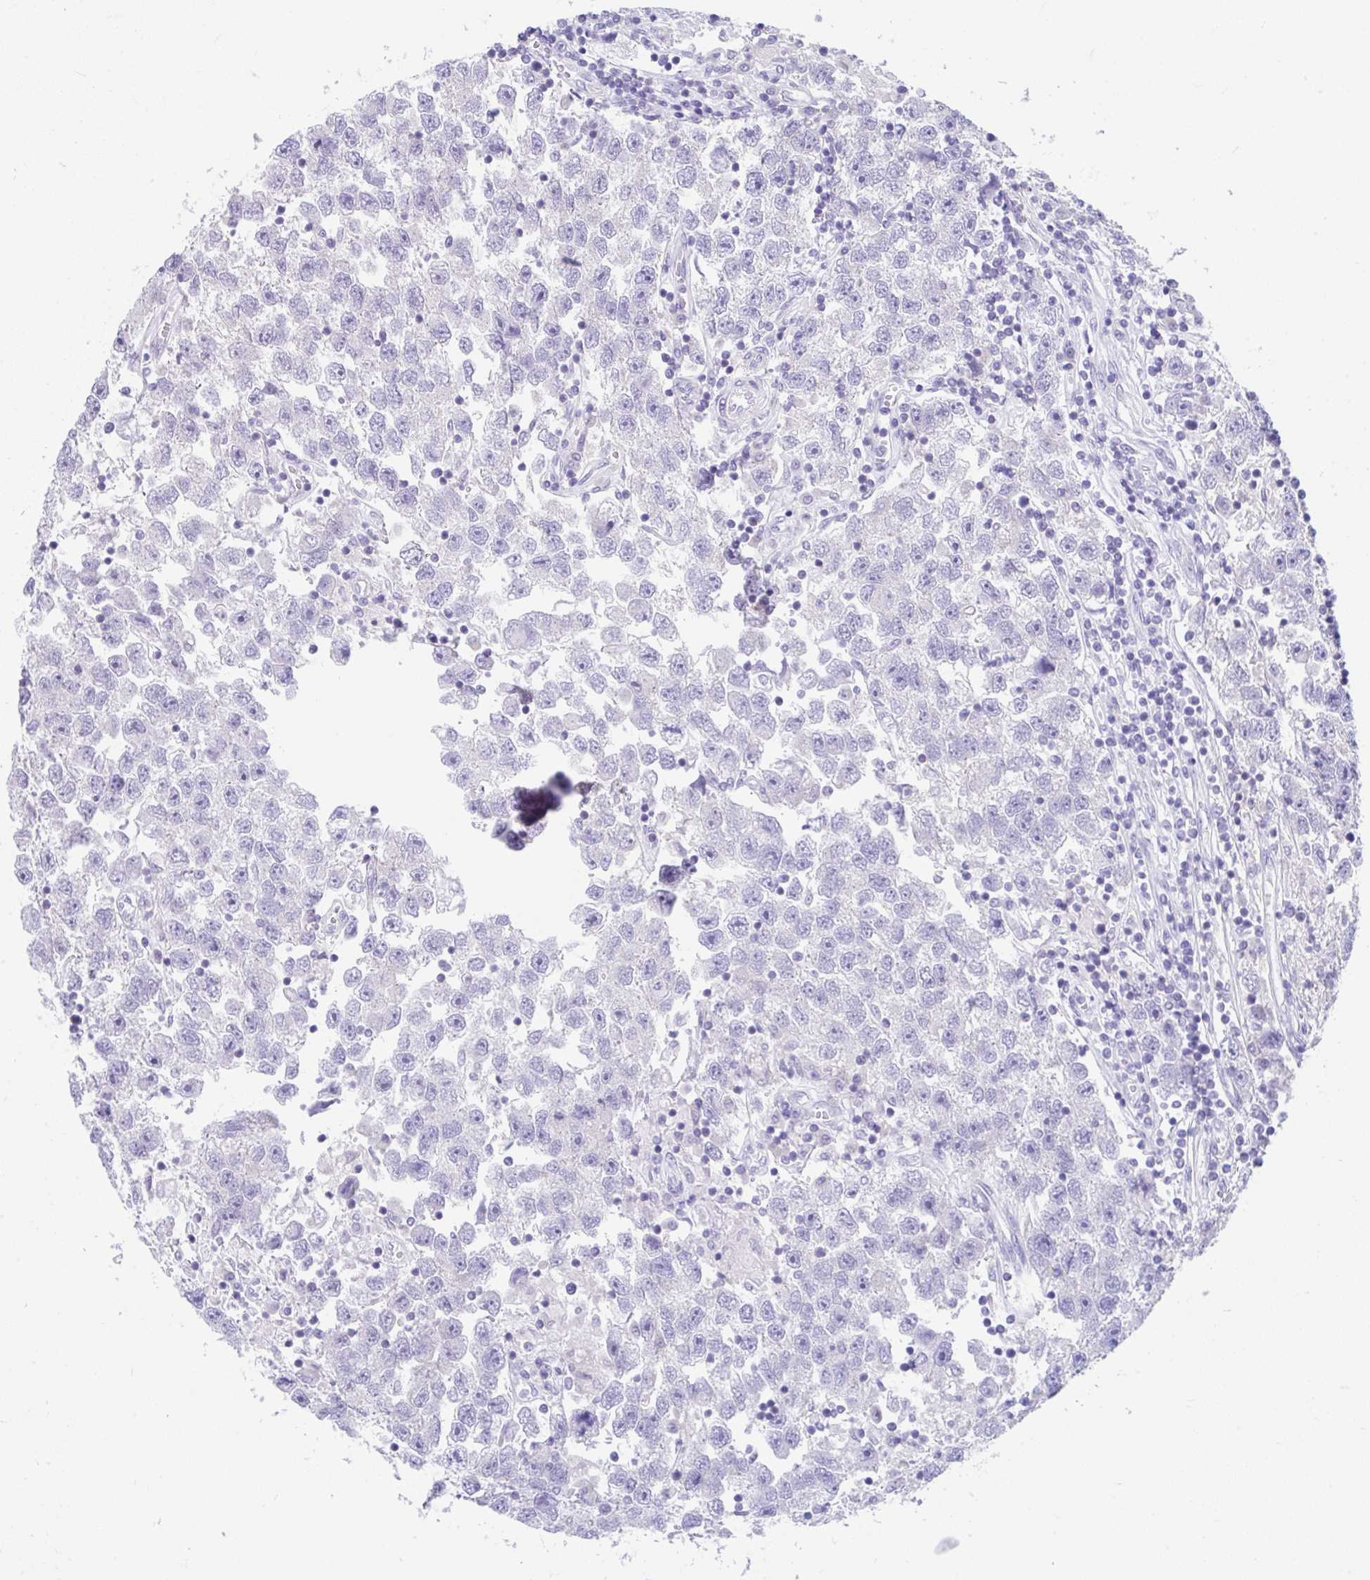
{"staining": {"intensity": "negative", "quantity": "none", "location": "none"}, "tissue": "testis cancer", "cell_type": "Tumor cells", "image_type": "cancer", "snomed": [{"axis": "morphology", "description": "Seminoma, NOS"}, {"axis": "topography", "description": "Testis"}], "caption": "The immunohistochemistry (IHC) photomicrograph has no significant positivity in tumor cells of testis cancer (seminoma) tissue.", "gene": "CCSAP", "patient": {"sex": "male", "age": 26}}